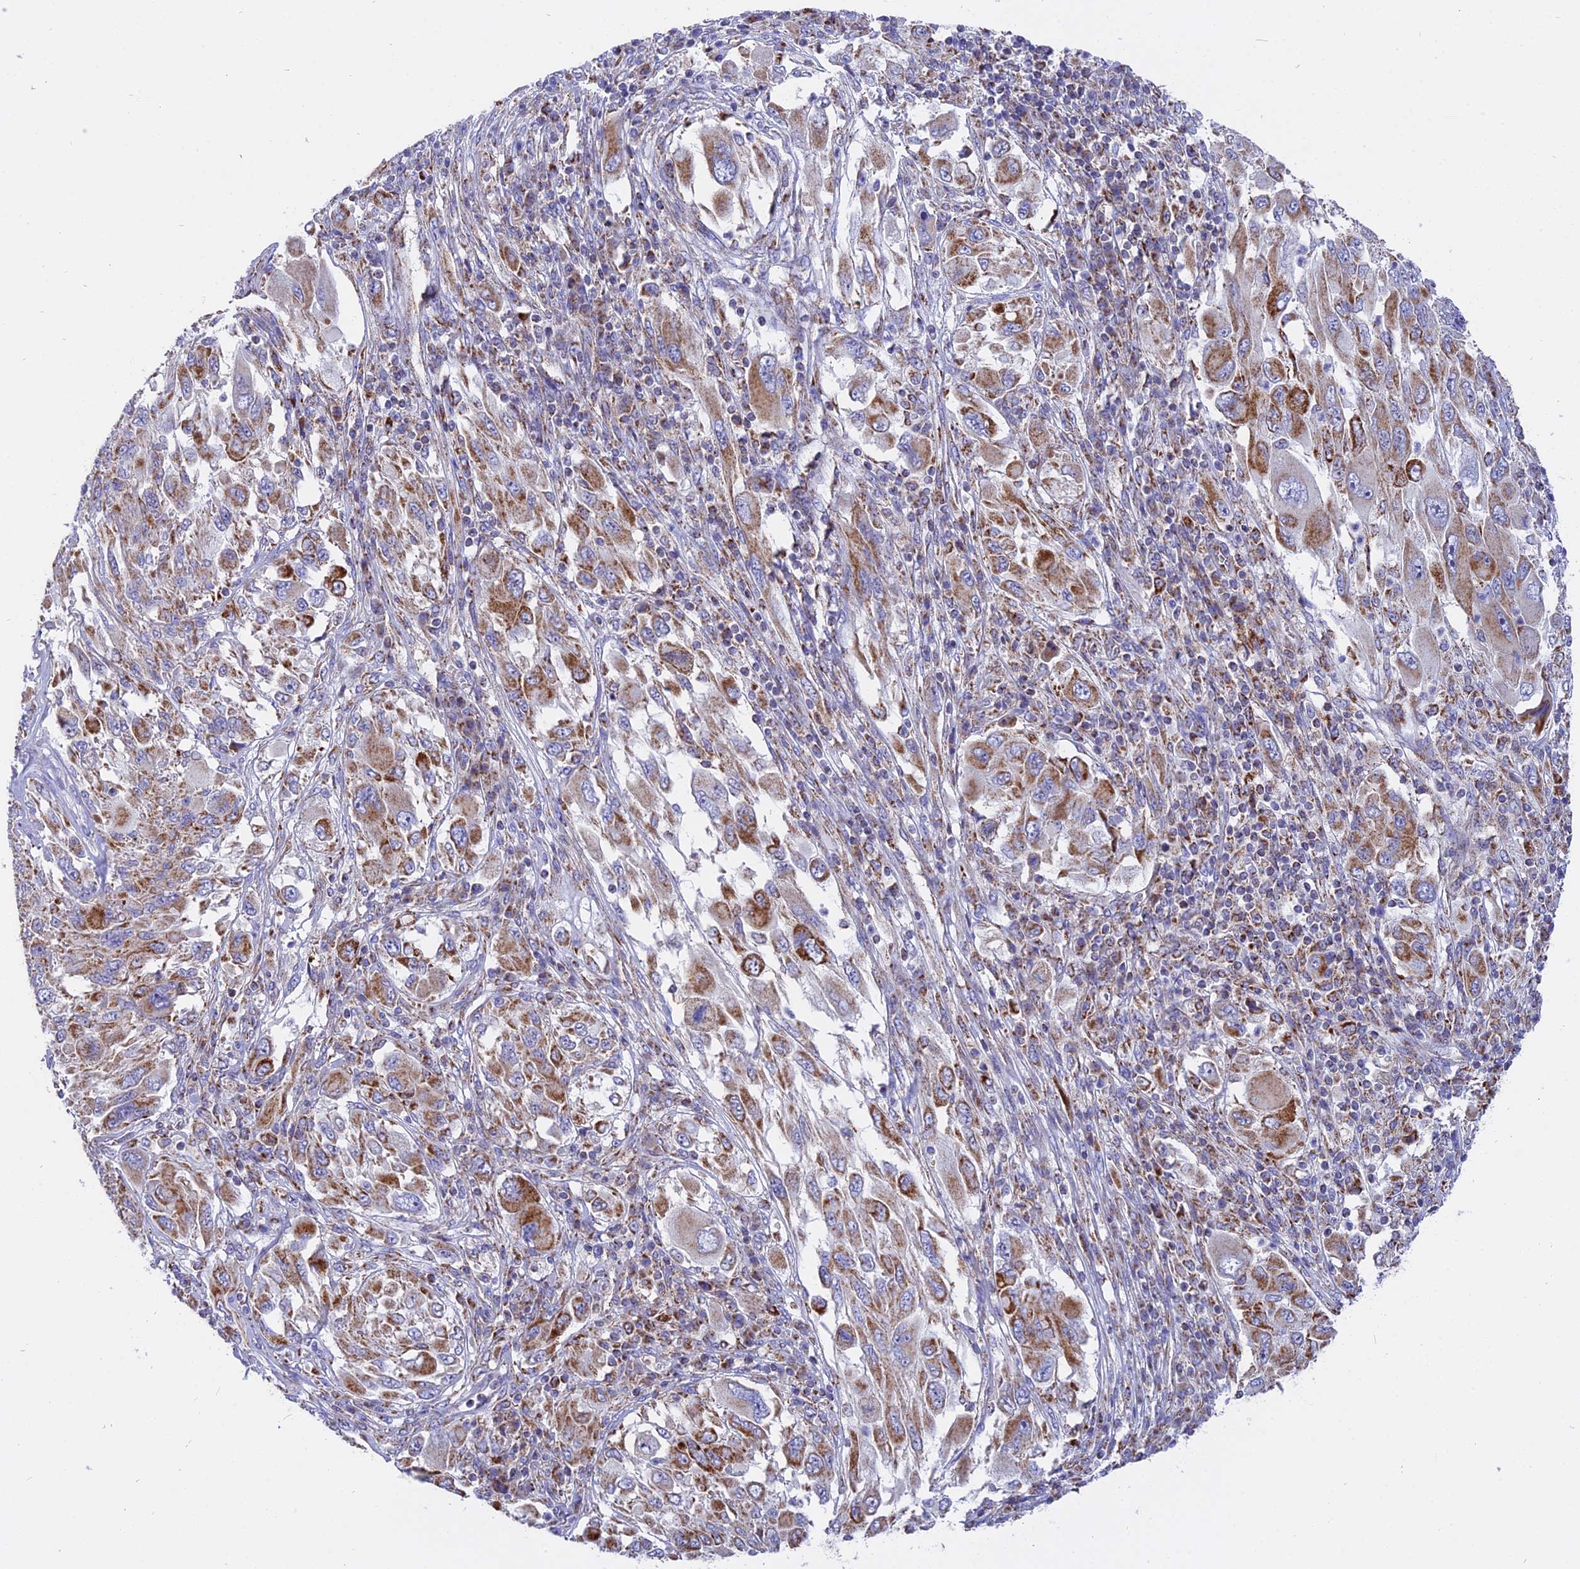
{"staining": {"intensity": "moderate", "quantity": ">75%", "location": "cytoplasmic/membranous"}, "tissue": "melanoma", "cell_type": "Tumor cells", "image_type": "cancer", "snomed": [{"axis": "morphology", "description": "Malignant melanoma, NOS"}, {"axis": "topography", "description": "Skin"}], "caption": "A brown stain labels moderate cytoplasmic/membranous staining of a protein in human malignant melanoma tumor cells. (Stains: DAB (3,3'-diaminobenzidine) in brown, nuclei in blue, Microscopy: brightfield microscopy at high magnification).", "gene": "MRPS34", "patient": {"sex": "female", "age": 91}}